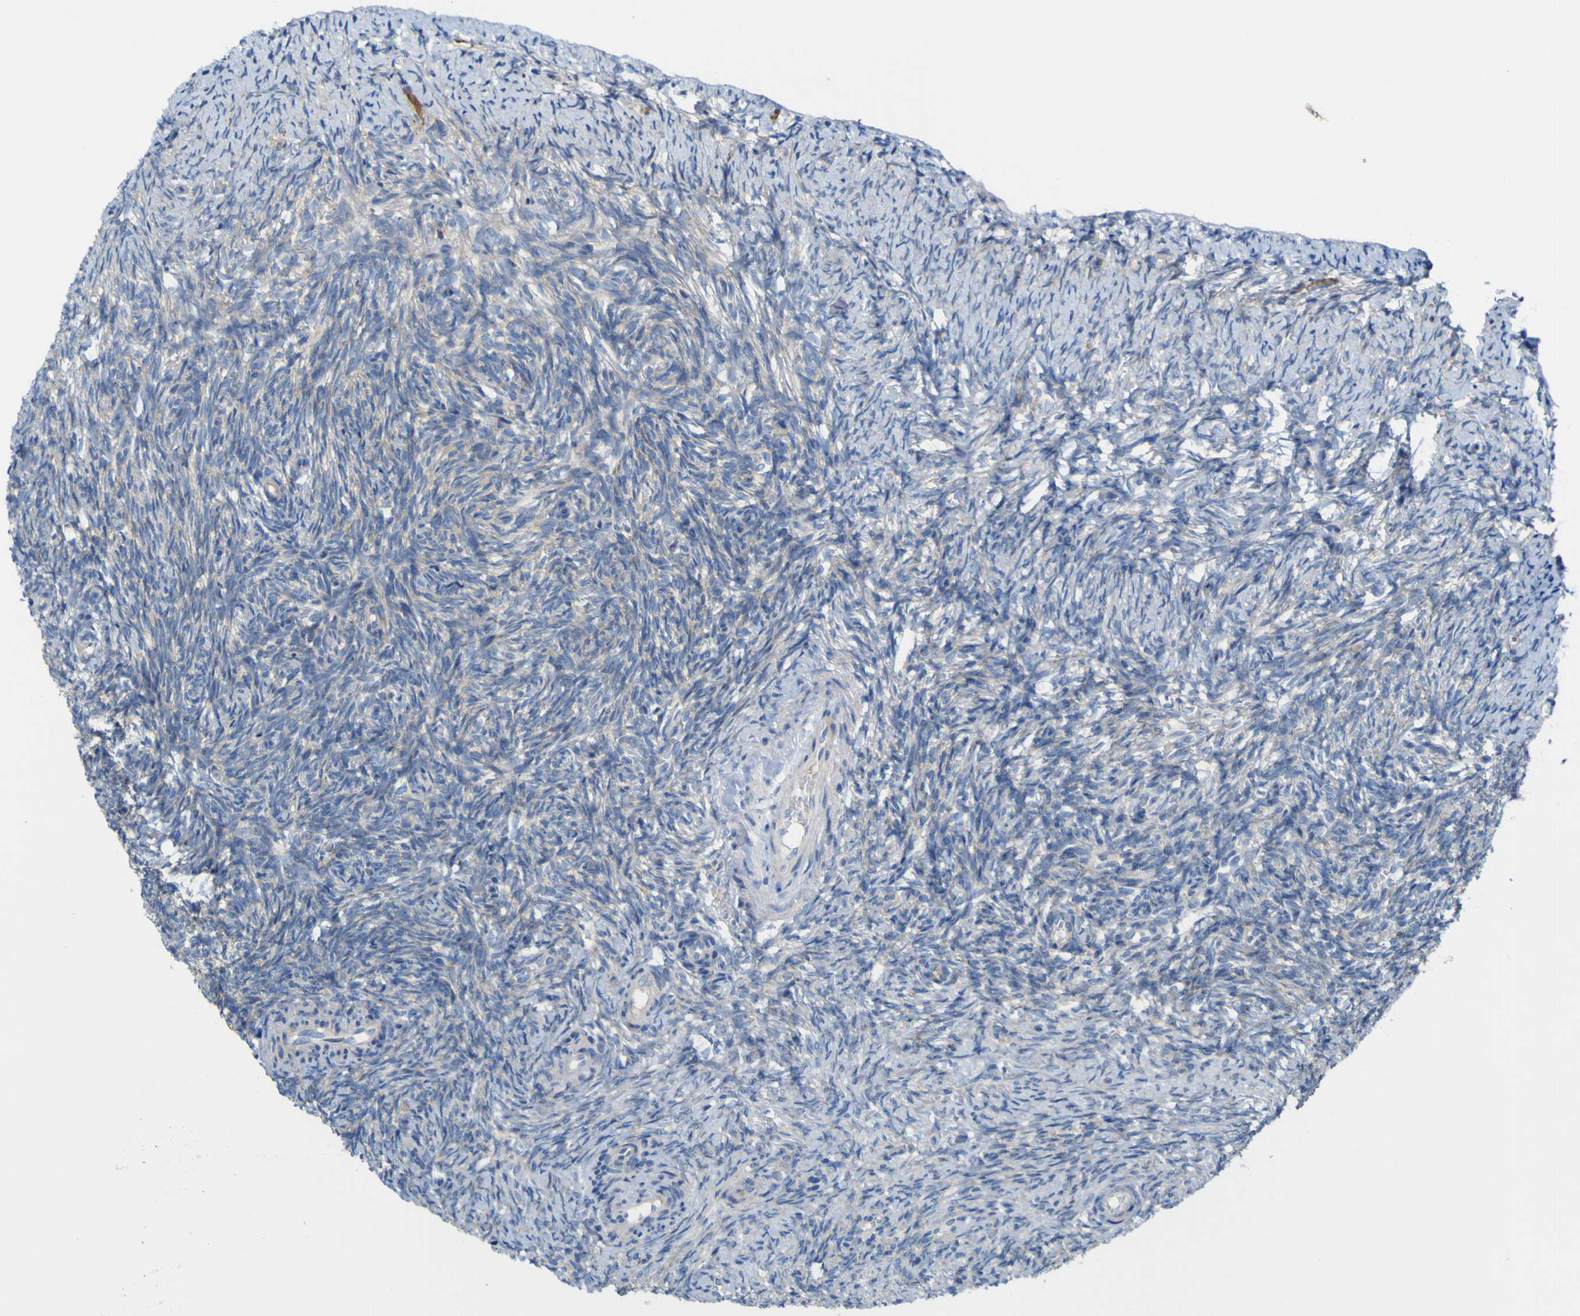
{"staining": {"intensity": "weak", "quantity": ">75%", "location": "cytoplasmic/membranous"}, "tissue": "ovary", "cell_type": "Follicle cells", "image_type": "normal", "snomed": [{"axis": "morphology", "description": "Normal tissue, NOS"}, {"axis": "topography", "description": "Ovary"}], "caption": "Follicle cells show low levels of weak cytoplasmic/membranous staining in approximately >75% of cells in normal human ovary. Using DAB (3,3'-diaminobenzidine) (brown) and hematoxylin (blue) stains, captured at high magnification using brightfield microscopy.", "gene": "MYEOV", "patient": {"sex": "female", "age": 41}}